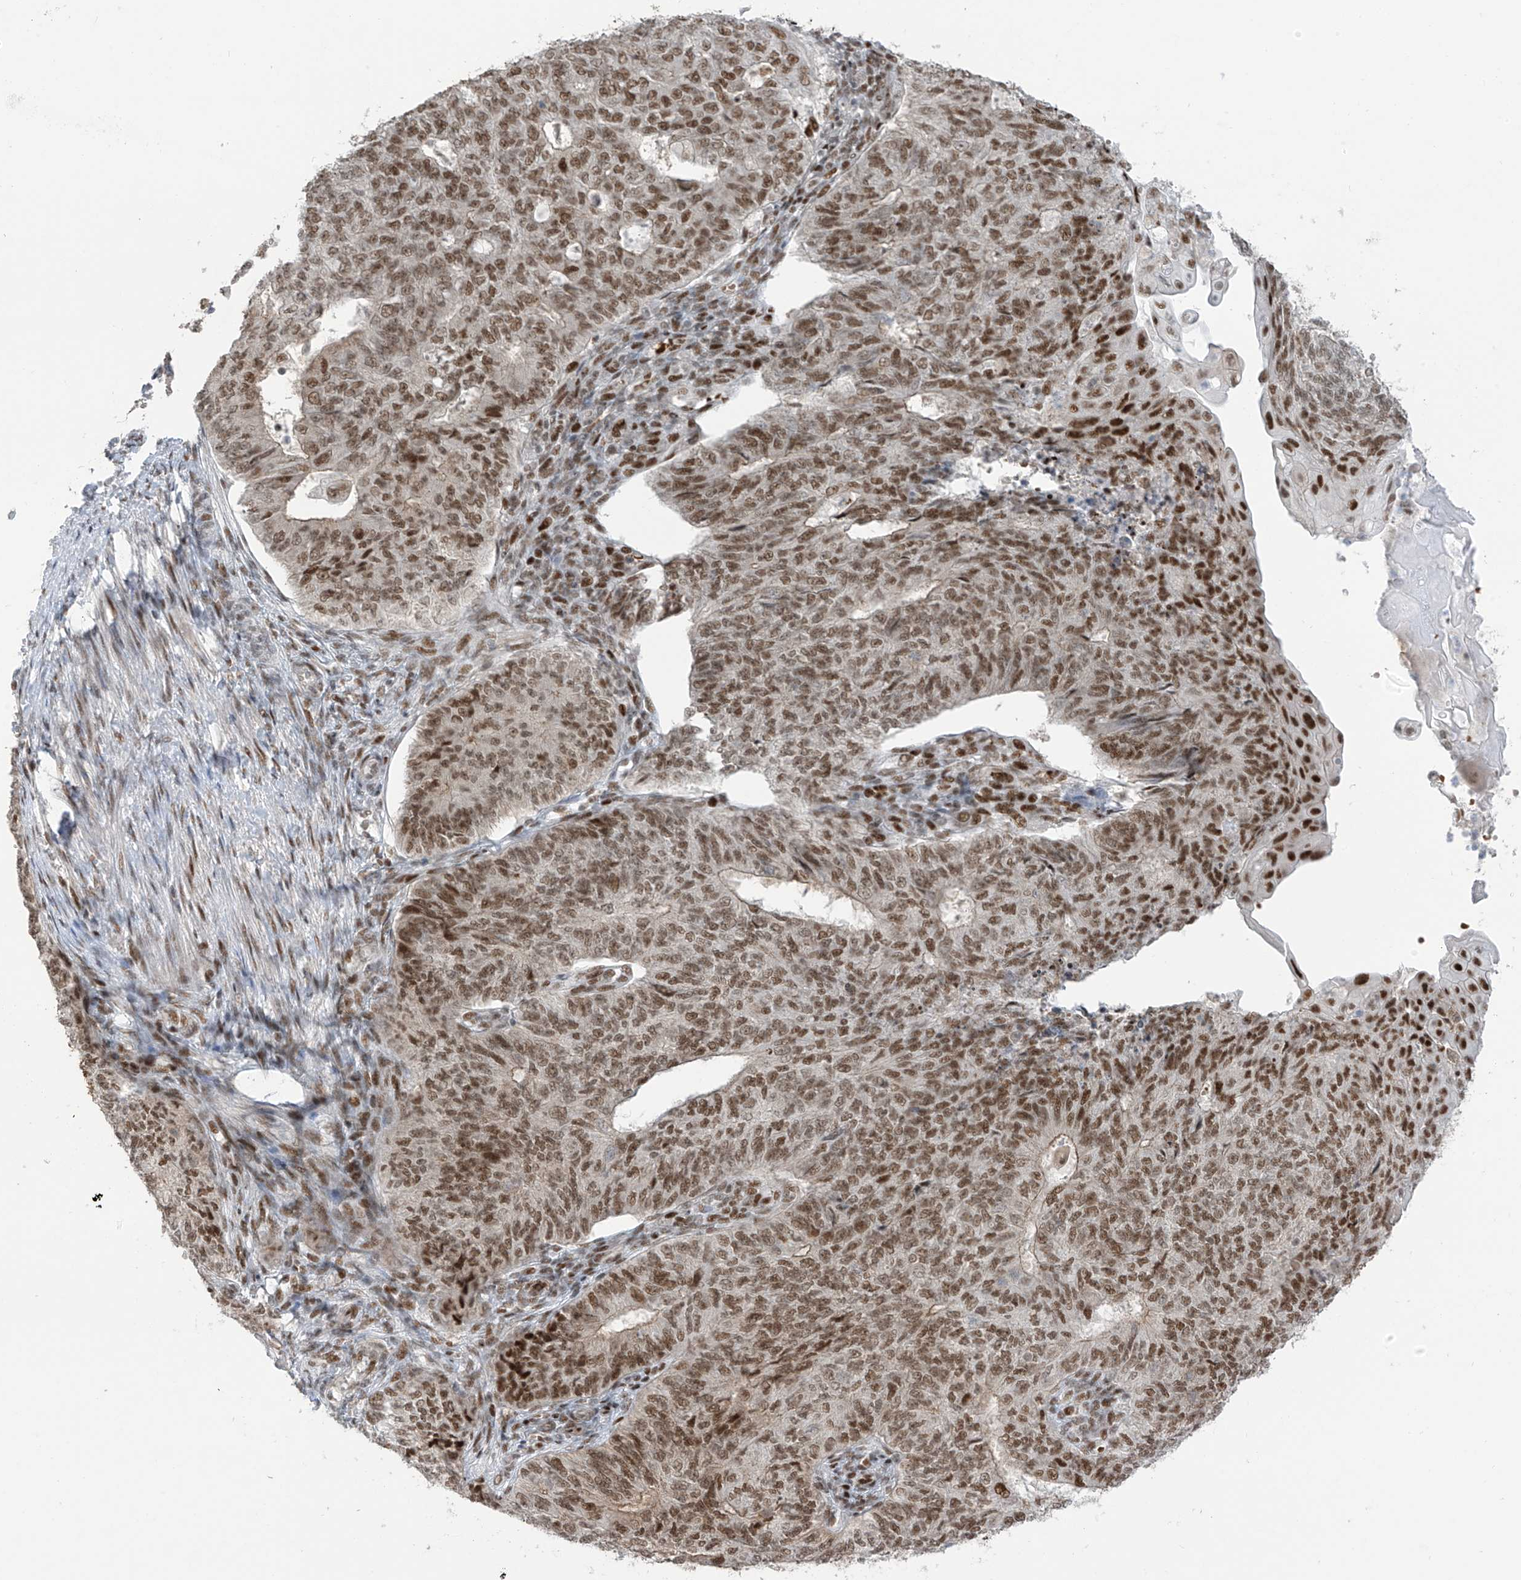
{"staining": {"intensity": "moderate", "quantity": ">75%", "location": "nuclear"}, "tissue": "endometrial cancer", "cell_type": "Tumor cells", "image_type": "cancer", "snomed": [{"axis": "morphology", "description": "Adenocarcinoma, NOS"}, {"axis": "topography", "description": "Endometrium"}], "caption": "Immunohistochemical staining of human endometrial adenocarcinoma shows moderate nuclear protein expression in about >75% of tumor cells.", "gene": "ZCWPW2", "patient": {"sex": "female", "age": 32}}